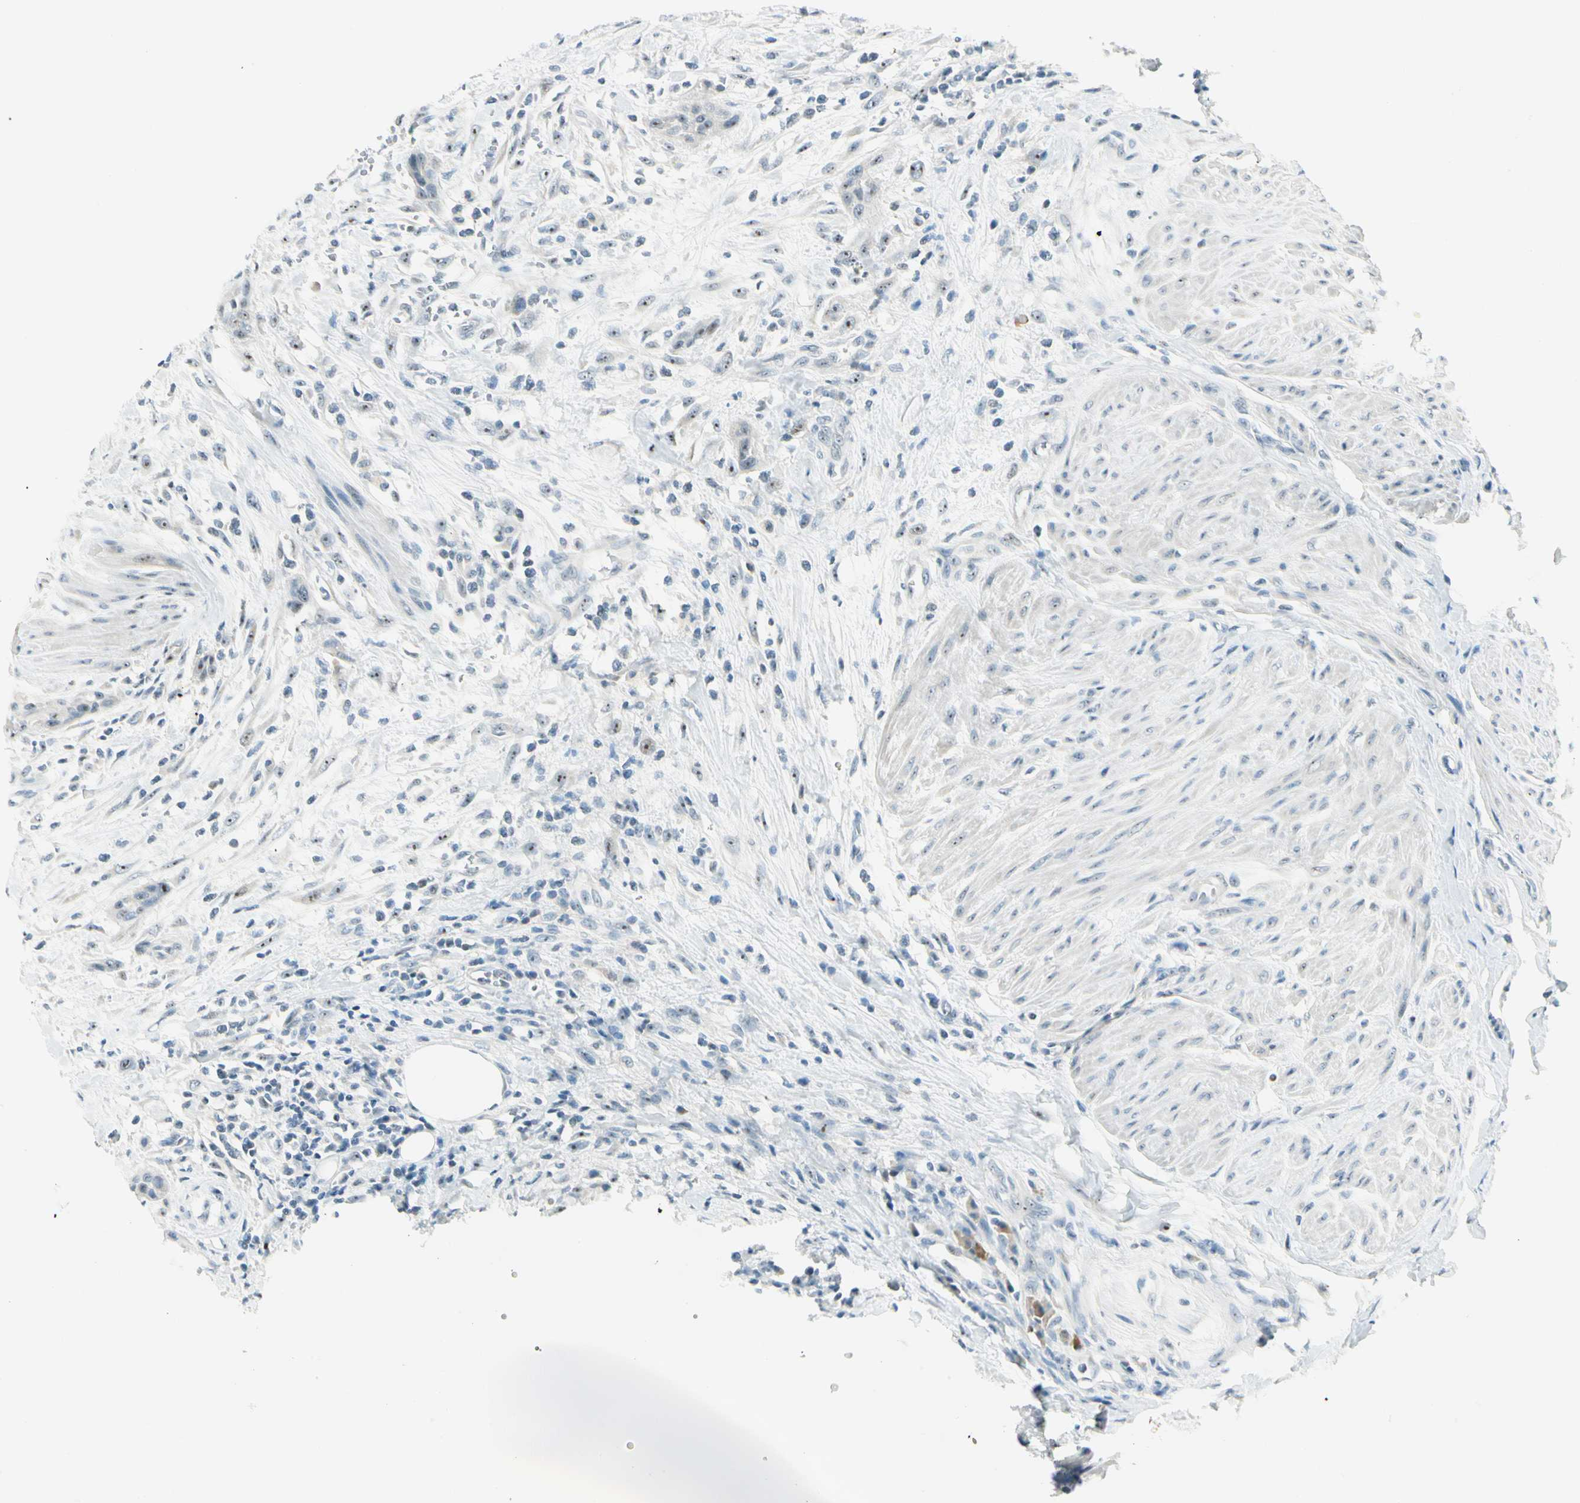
{"staining": {"intensity": "weak", "quantity": "25%-75%", "location": "nuclear"}, "tissue": "urothelial cancer", "cell_type": "Tumor cells", "image_type": "cancer", "snomed": [{"axis": "morphology", "description": "Urothelial carcinoma, High grade"}, {"axis": "topography", "description": "Urinary bladder"}], "caption": "This image displays IHC staining of human urothelial cancer, with low weak nuclear staining in about 25%-75% of tumor cells.", "gene": "ZSCAN1", "patient": {"sex": "male", "age": 35}}